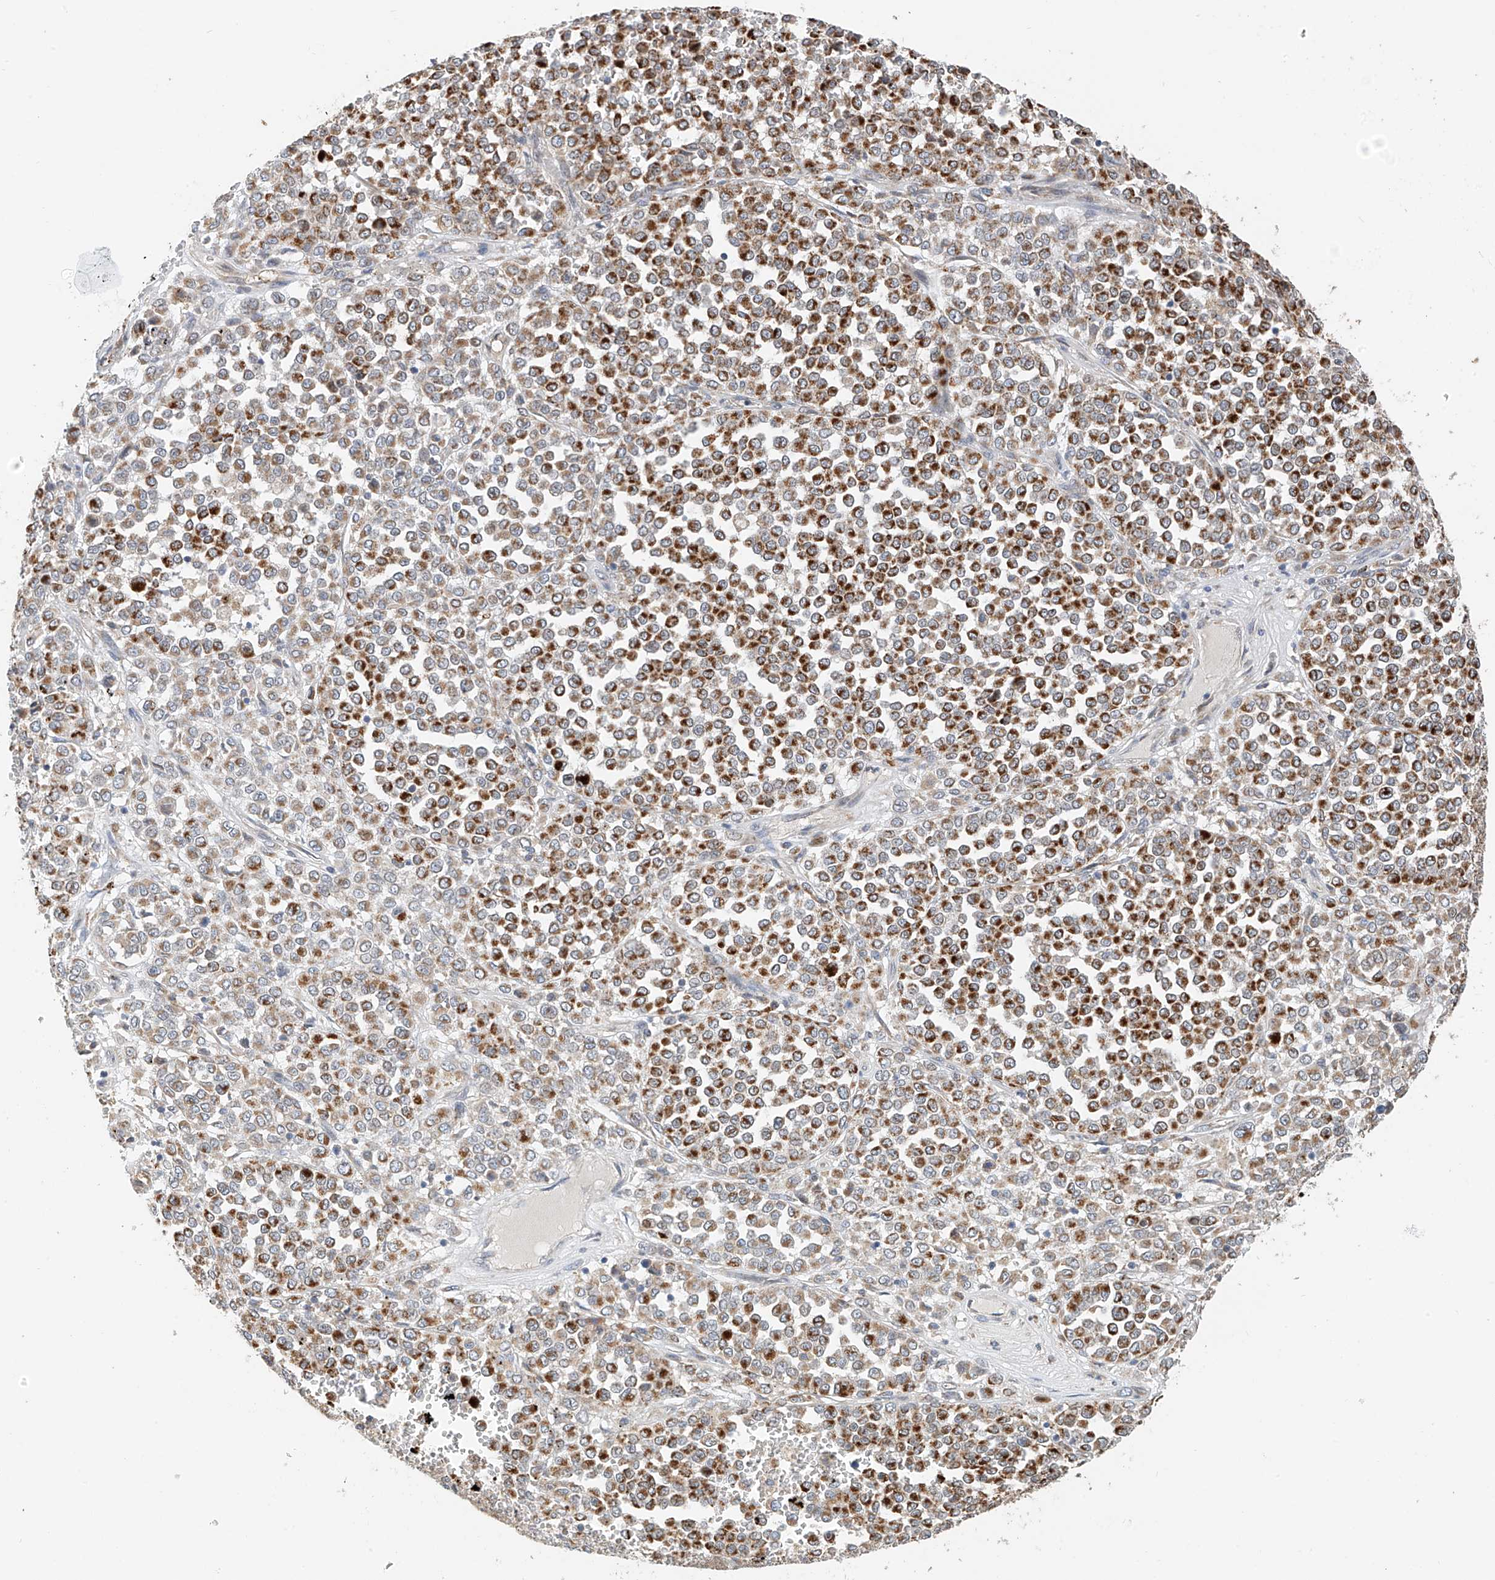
{"staining": {"intensity": "strong", "quantity": ">75%", "location": "cytoplasmic/membranous"}, "tissue": "melanoma", "cell_type": "Tumor cells", "image_type": "cancer", "snomed": [{"axis": "morphology", "description": "Malignant melanoma, Metastatic site"}, {"axis": "topography", "description": "Pancreas"}], "caption": "Melanoma tissue reveals strong cytoplasmic/membranous positivity in about >75% of tumor cells, visualized by immunohistochemistry.", "gene": "PPA2", "patient": {"sex": "female", "age": 30}}